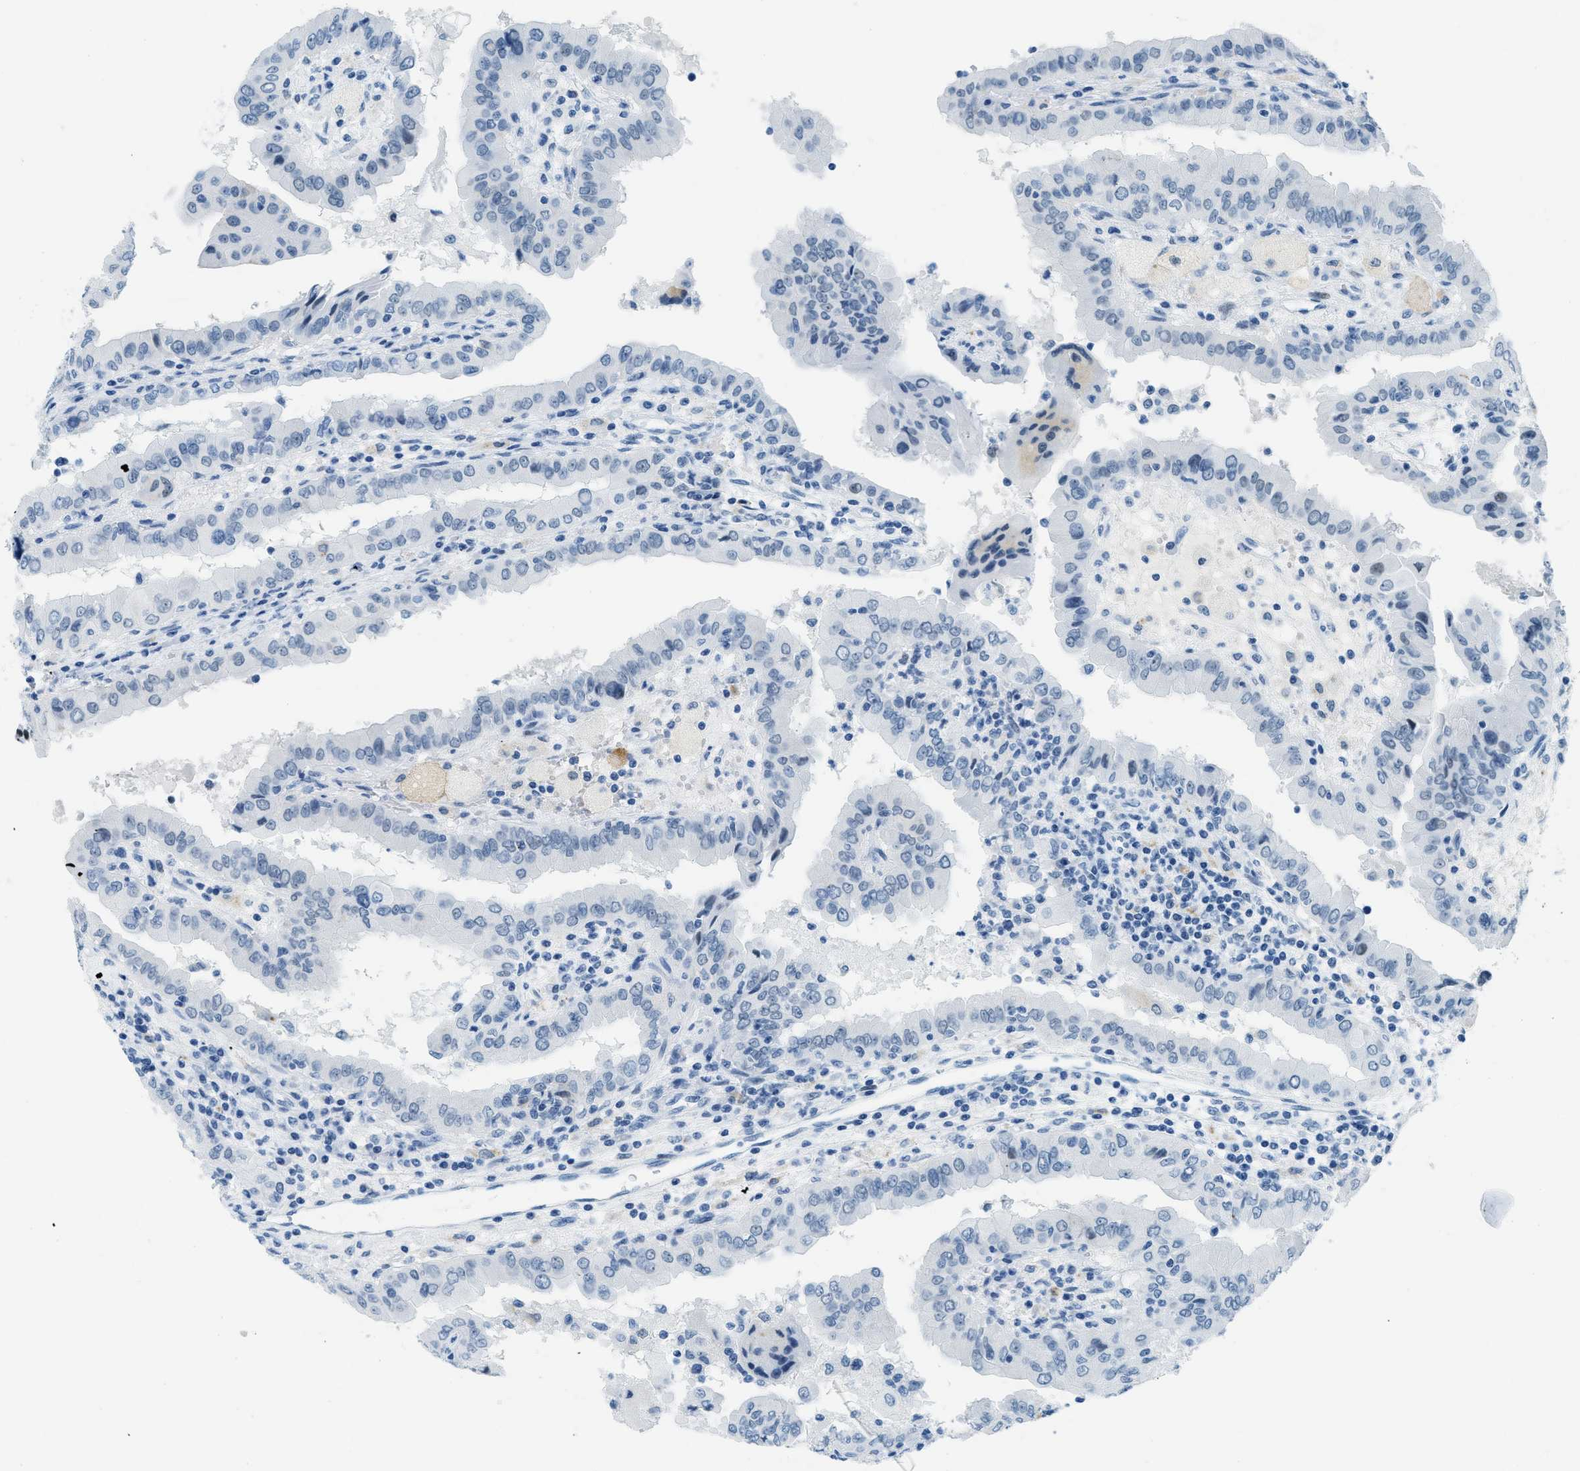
{"staining": {"intensity": "negative", "quantity": "none", "location": "none"}, "tissue": "thyroid cancer", "cell_type": "Tumor cells", "image_type": "cancer", "snomed": [{"axis": "morphology", "description": "Papillary adenocarcinoma, NOS"}, {"axis": "topography", "description": "Thyroid gland"}], "caption": "Immunohistochemistry (IHC) of papillary adenocarcinoma (thyroid) reveals no expression in tumor cells.", "gene": "PLA2G2A", "patient": {"sex": "male", "age": 33}}